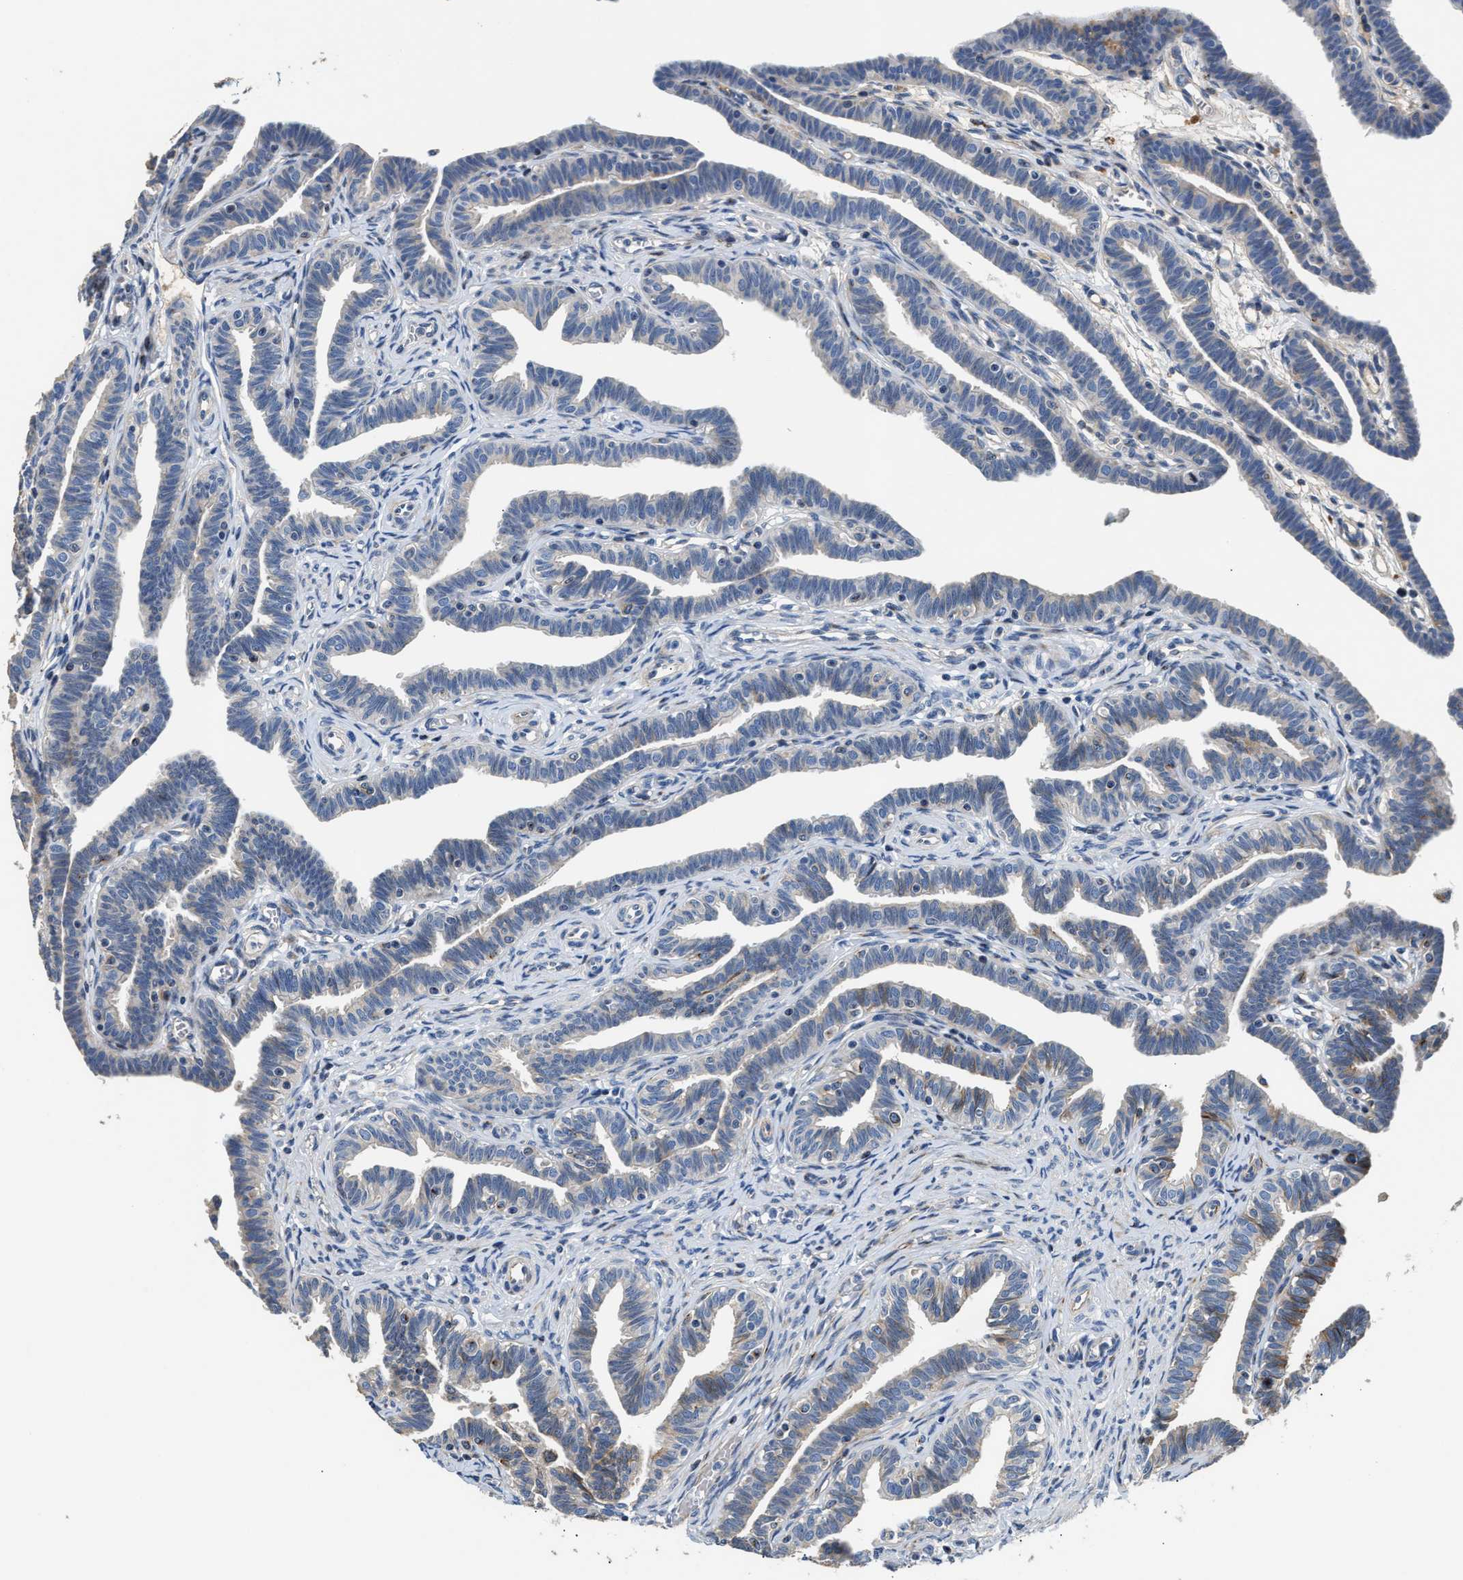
{"staining": {"intensity": "negative", "quantity": "none", "location": "none"}, "tissue": "fallopian tube", "cell_type": "Glandular cells", "image_type": "normal", "snomed": [{"axis": "morphology", "description": "Normal tissue, NOS"}, {"axis": "topography", "description": "Fallopian tube"}, {"axis": "topography", "description": "Ovary"}], "caption": "IHC of unremarkable human fallopian tube demonstrates no expression in glandular cells. (DAB (3,3'-diaminobenzidine) immunohistochemistry (IHC) with hematoxylin counter stain).", "gene": "IL17RC", "patient": {"sex": "female", "age": 23}}